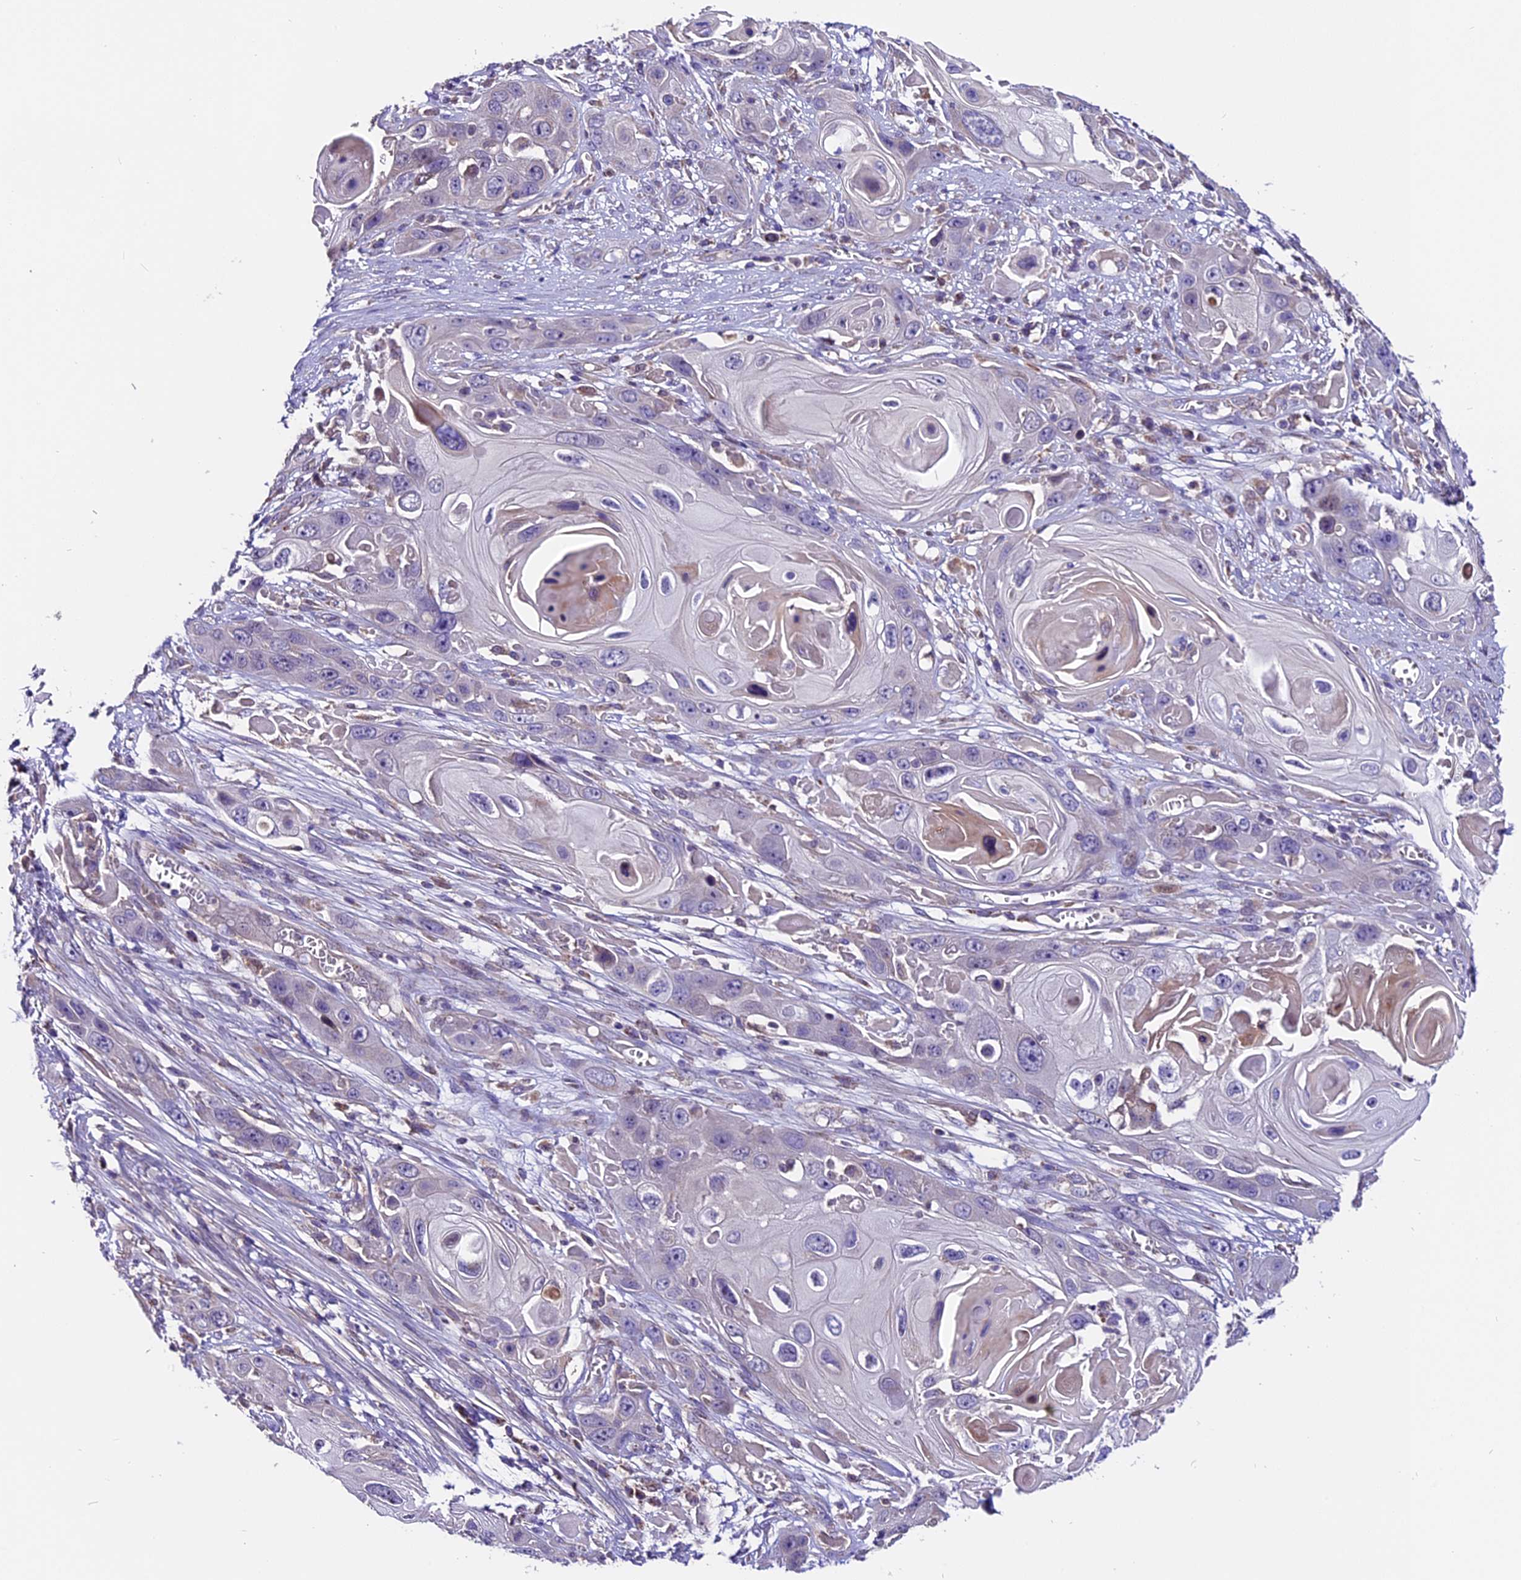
{"staining": {"intensity": "negative", "quantity": "none", "location": "none"}, "tissue": "skin cancer", "cell_type": "Tumor cells", "image_type": "cancer", "snomed": [{"axis": "morphology", "description": "Squamous cell carcinoma, NOS"}, {"axis": "topography", "description": "Skin"}], "caption": "Skin cancer (squamous cell carcinoma) was stained to show a protein in brown. There is no significant expression in tumor cells. (DAB (3,3'-diaminobenzidine) immunohistochemistry visualized using brightfield microscopy, high magnification).", "gene": "DDX28", "patient": {"sex": "male", "age": 55}}